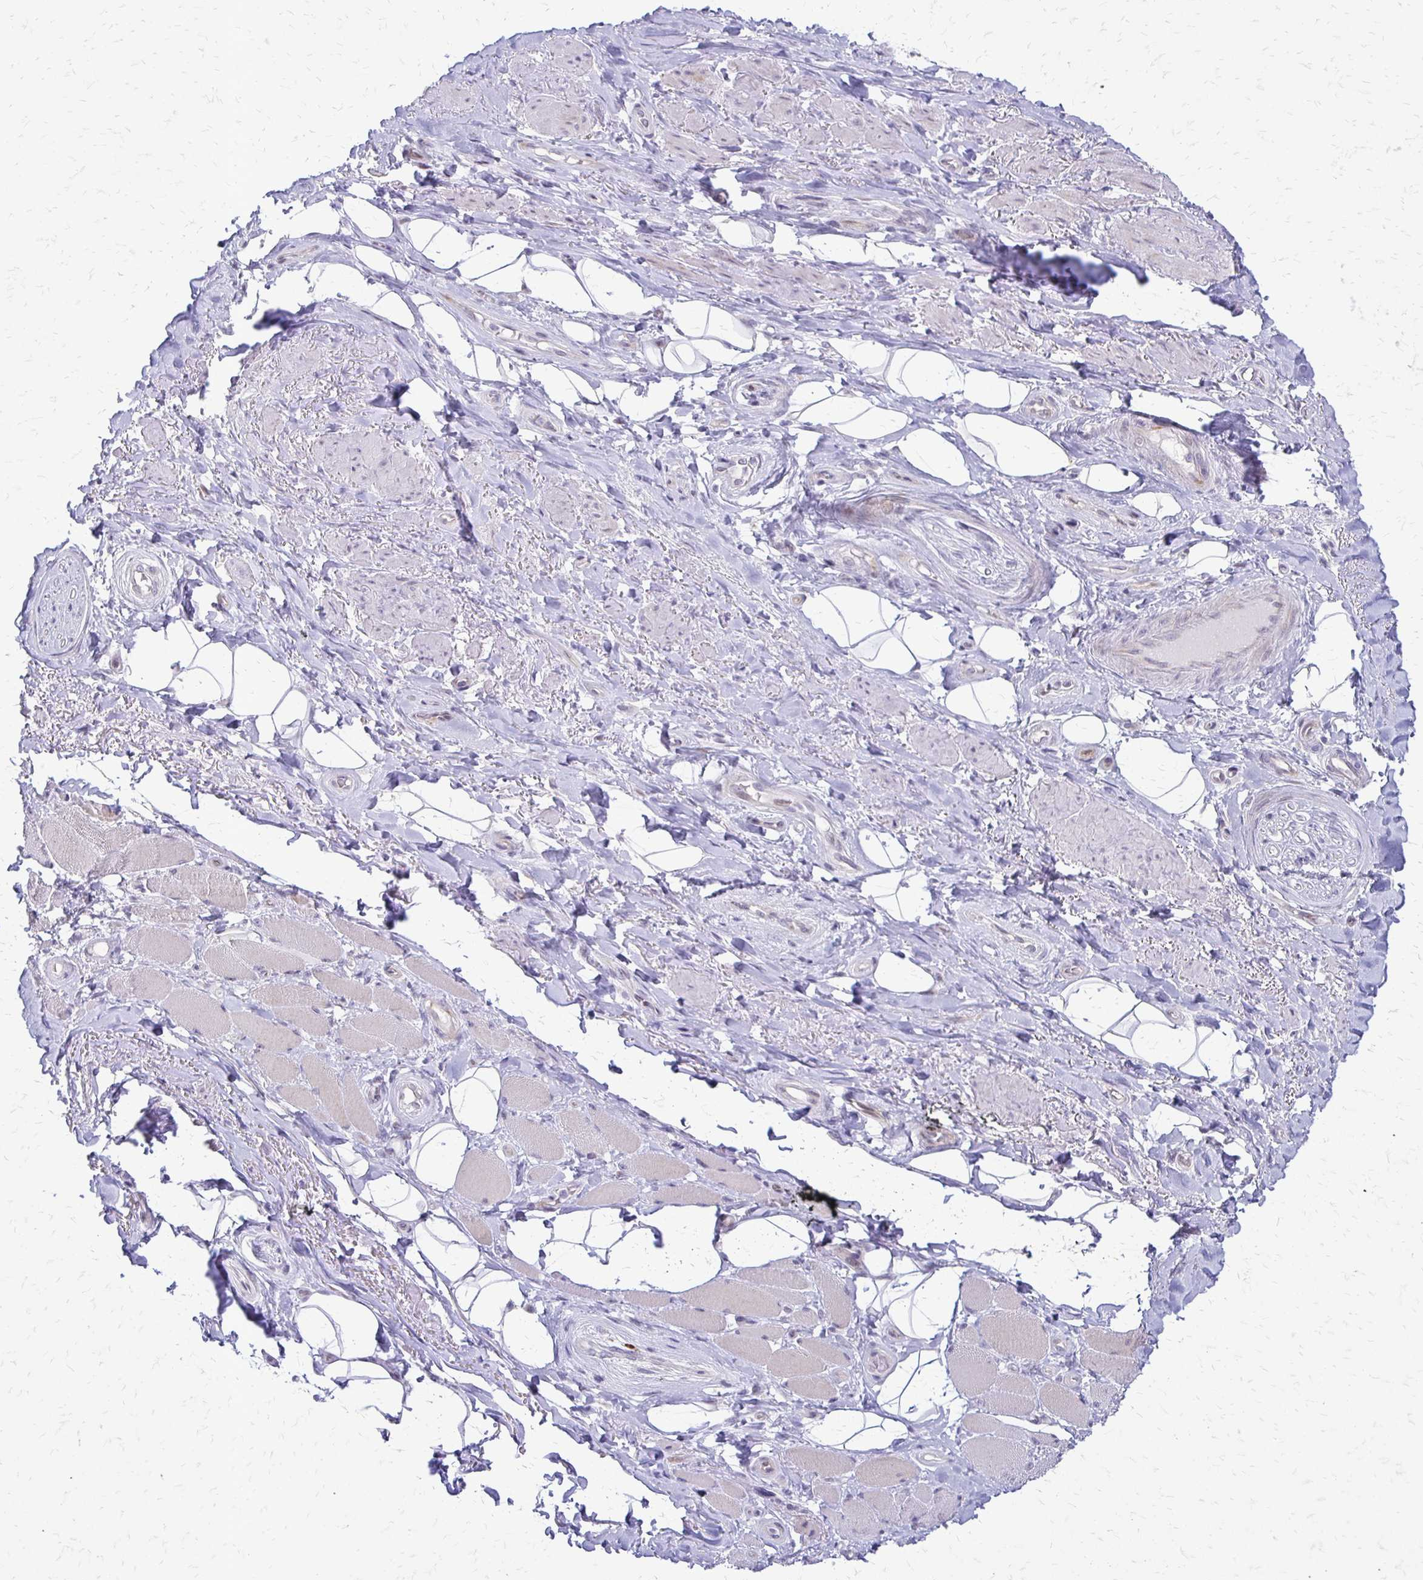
{"staining": {"intensity": "negative", "quantity": "none", "location": "none"}, "tissue": "adipose tissue", "cell_type": "Adipocytes", "image_type": "normal", "snomed": [{"axis": "morphology", "description": "Normal tissue, NOS"}, {"axis": "topography", "description": "Anal"}, {"axis": "topography", "description": "Peripheral nerve tissue"}], "caption": "An IHC photomicrograph of unremarkable adipose tissue is shown. There is no staining in adipocytes of adipose tissue. Nuclei are stained in blue.", "gene": "EPYC", "patient": {"sex": "male", "age": 53}}